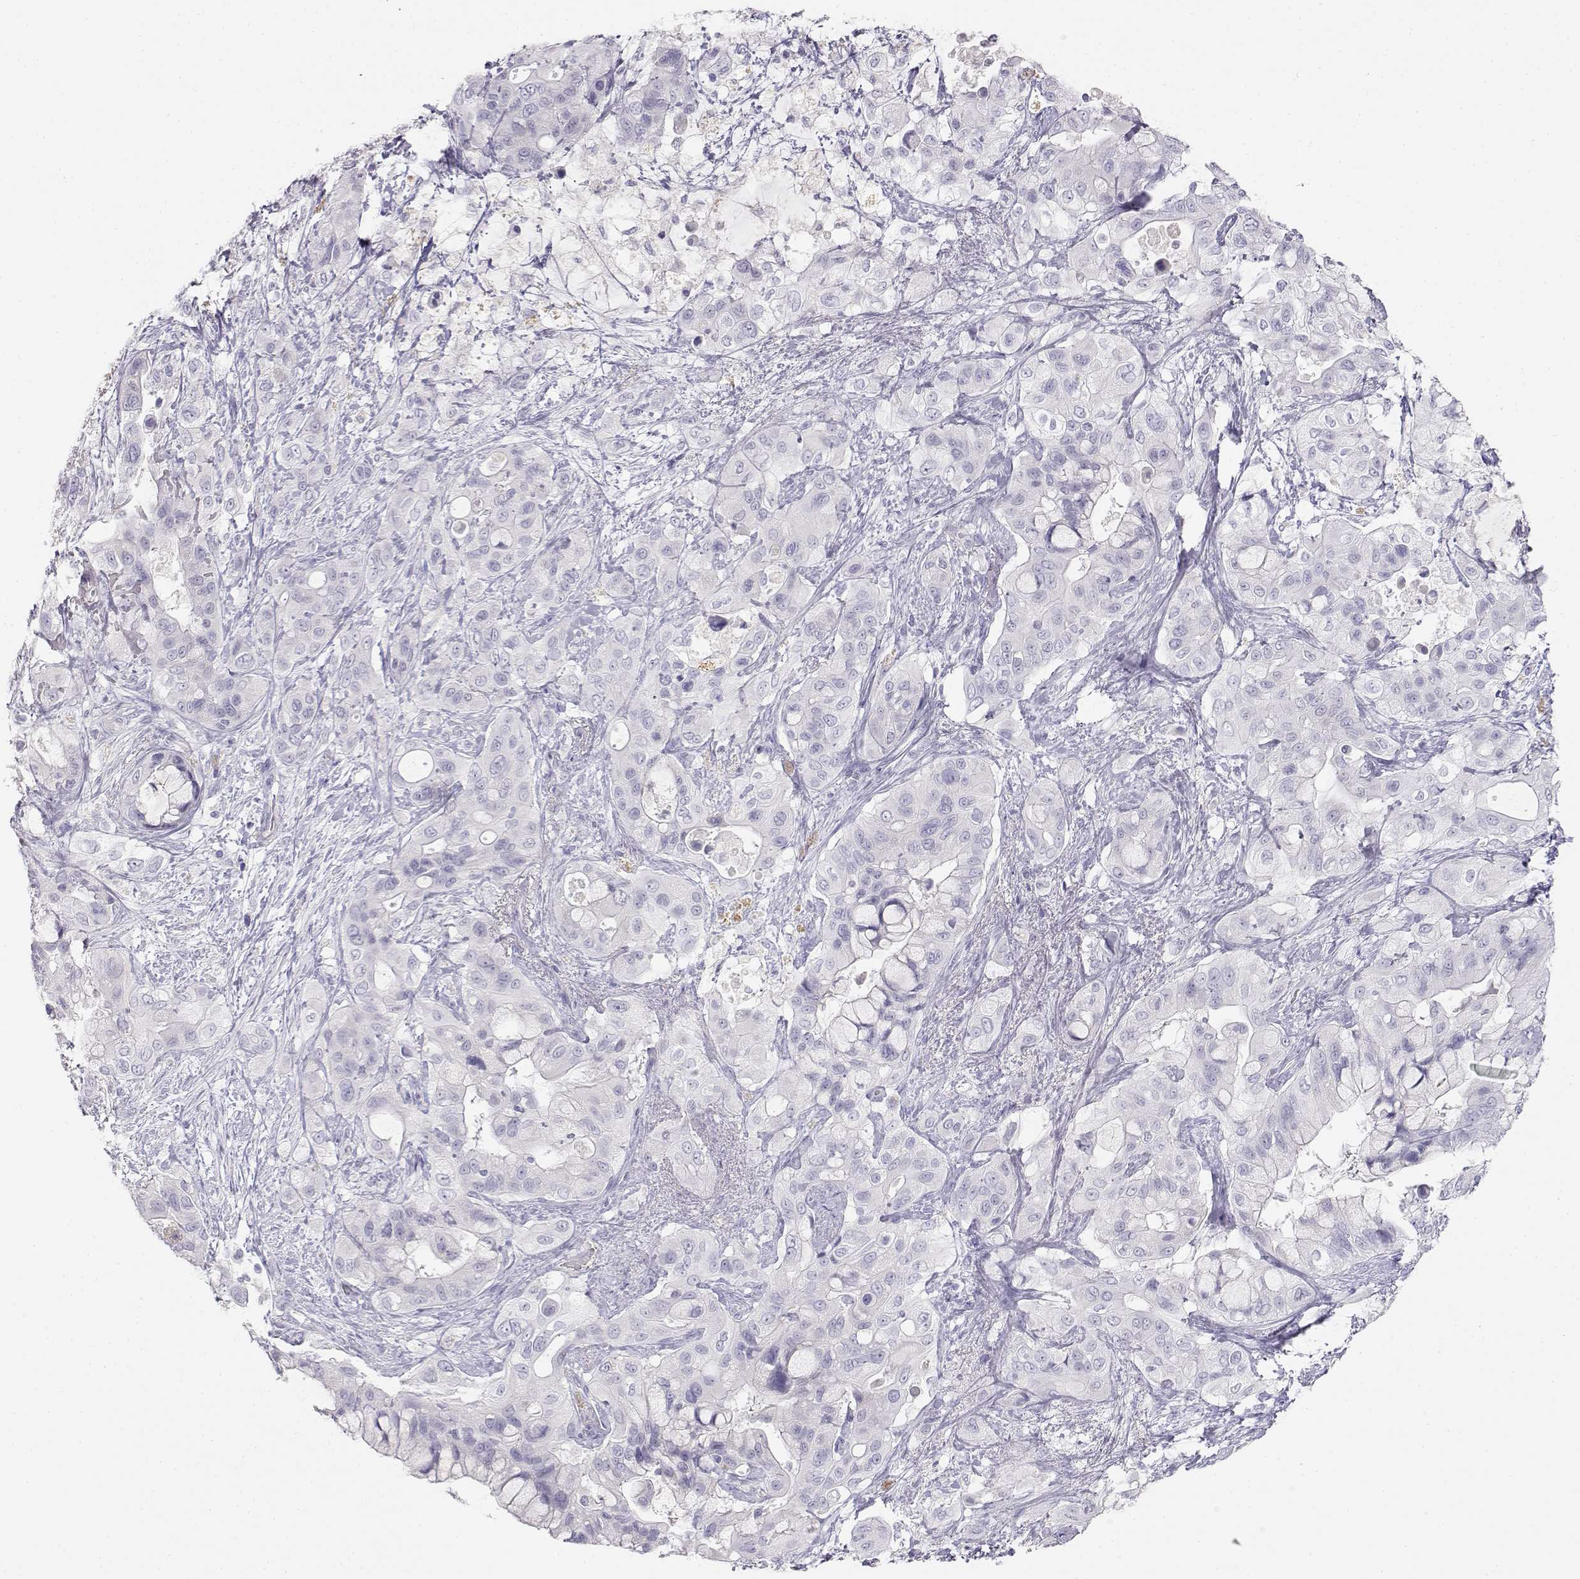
{"staining": {"intensity": "negative", "quantity": "none", "location": "none"}, "tissue": "pancreatic cancer", "cell_type": "Tumor cells", "image_type": "cancer", "snomed": [{"axis": "morphology", "description": "Adenocarcinoma, NOS"}, {"axis": "topography", "description": "Pancreas"}], "caption": "An immunohistochemistry (IHC) image of pancreatic adenocarcinoma is shown. There is no staining in tumor cells of pancreatic adenocarcinoma.", "gene": "GPR174", "patient": {"sex": "male", "age": 71}}